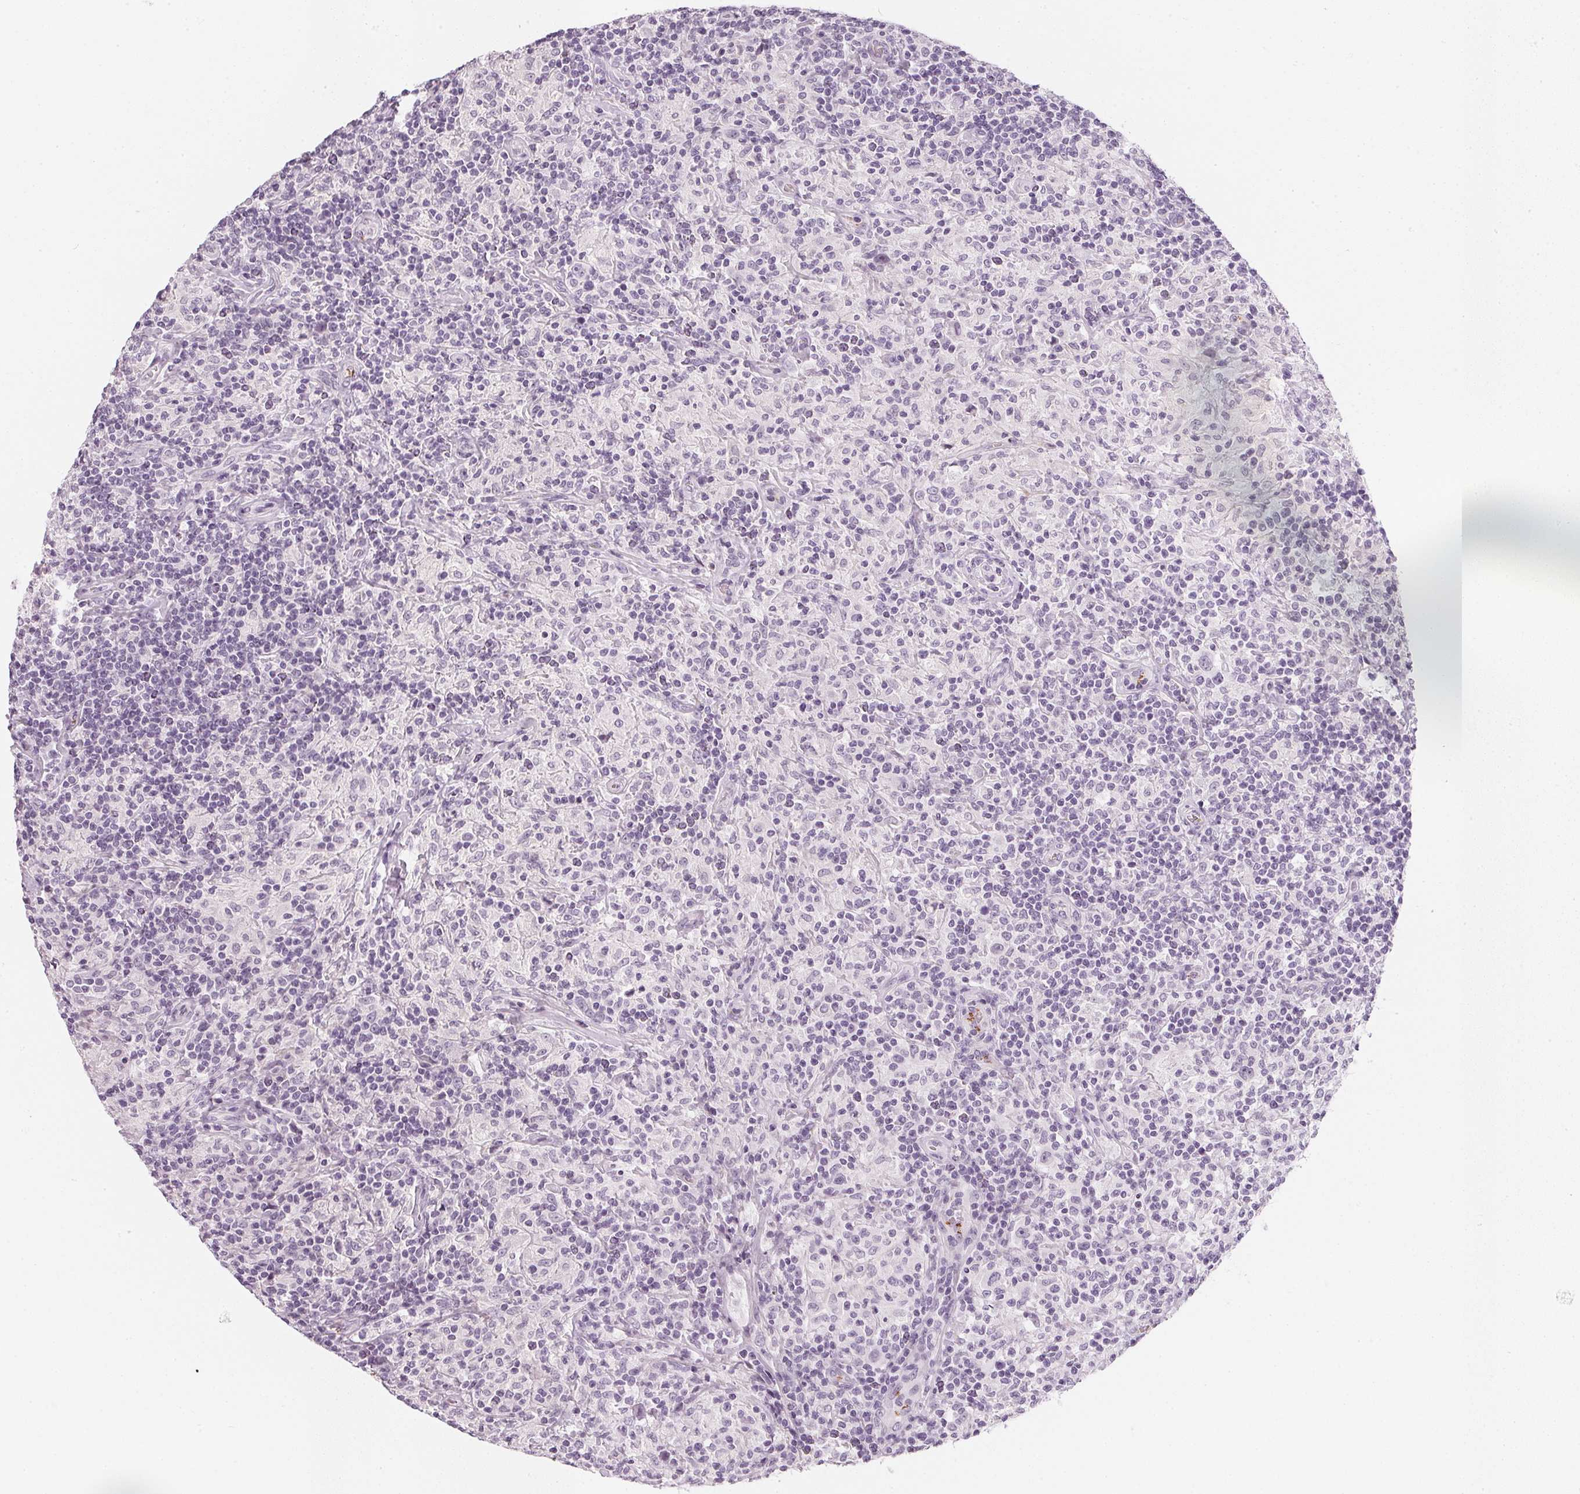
{"staining": {"intensity": "negative", "quantity": "none", "location": "none"}, "tissue": "lymphoma", "cell_type": "Tumor cells", "image_type": "cancer", "snomed": [{"axis": "morphology", "description": "Hodgkin's disease, NOS"}, {"axis": "topography", "description": "Lymph node"}], "caption": "An image of human Hodgkin's disease is negative for staining in tumor cells. Brightfield microscopy of immunohistochemistry (IHC) stained with DAB (brown) and hematoxylin (blue), captured at high magnification.", "gene": "CHST4", "patient": {"sex": "male", "age": 70}}